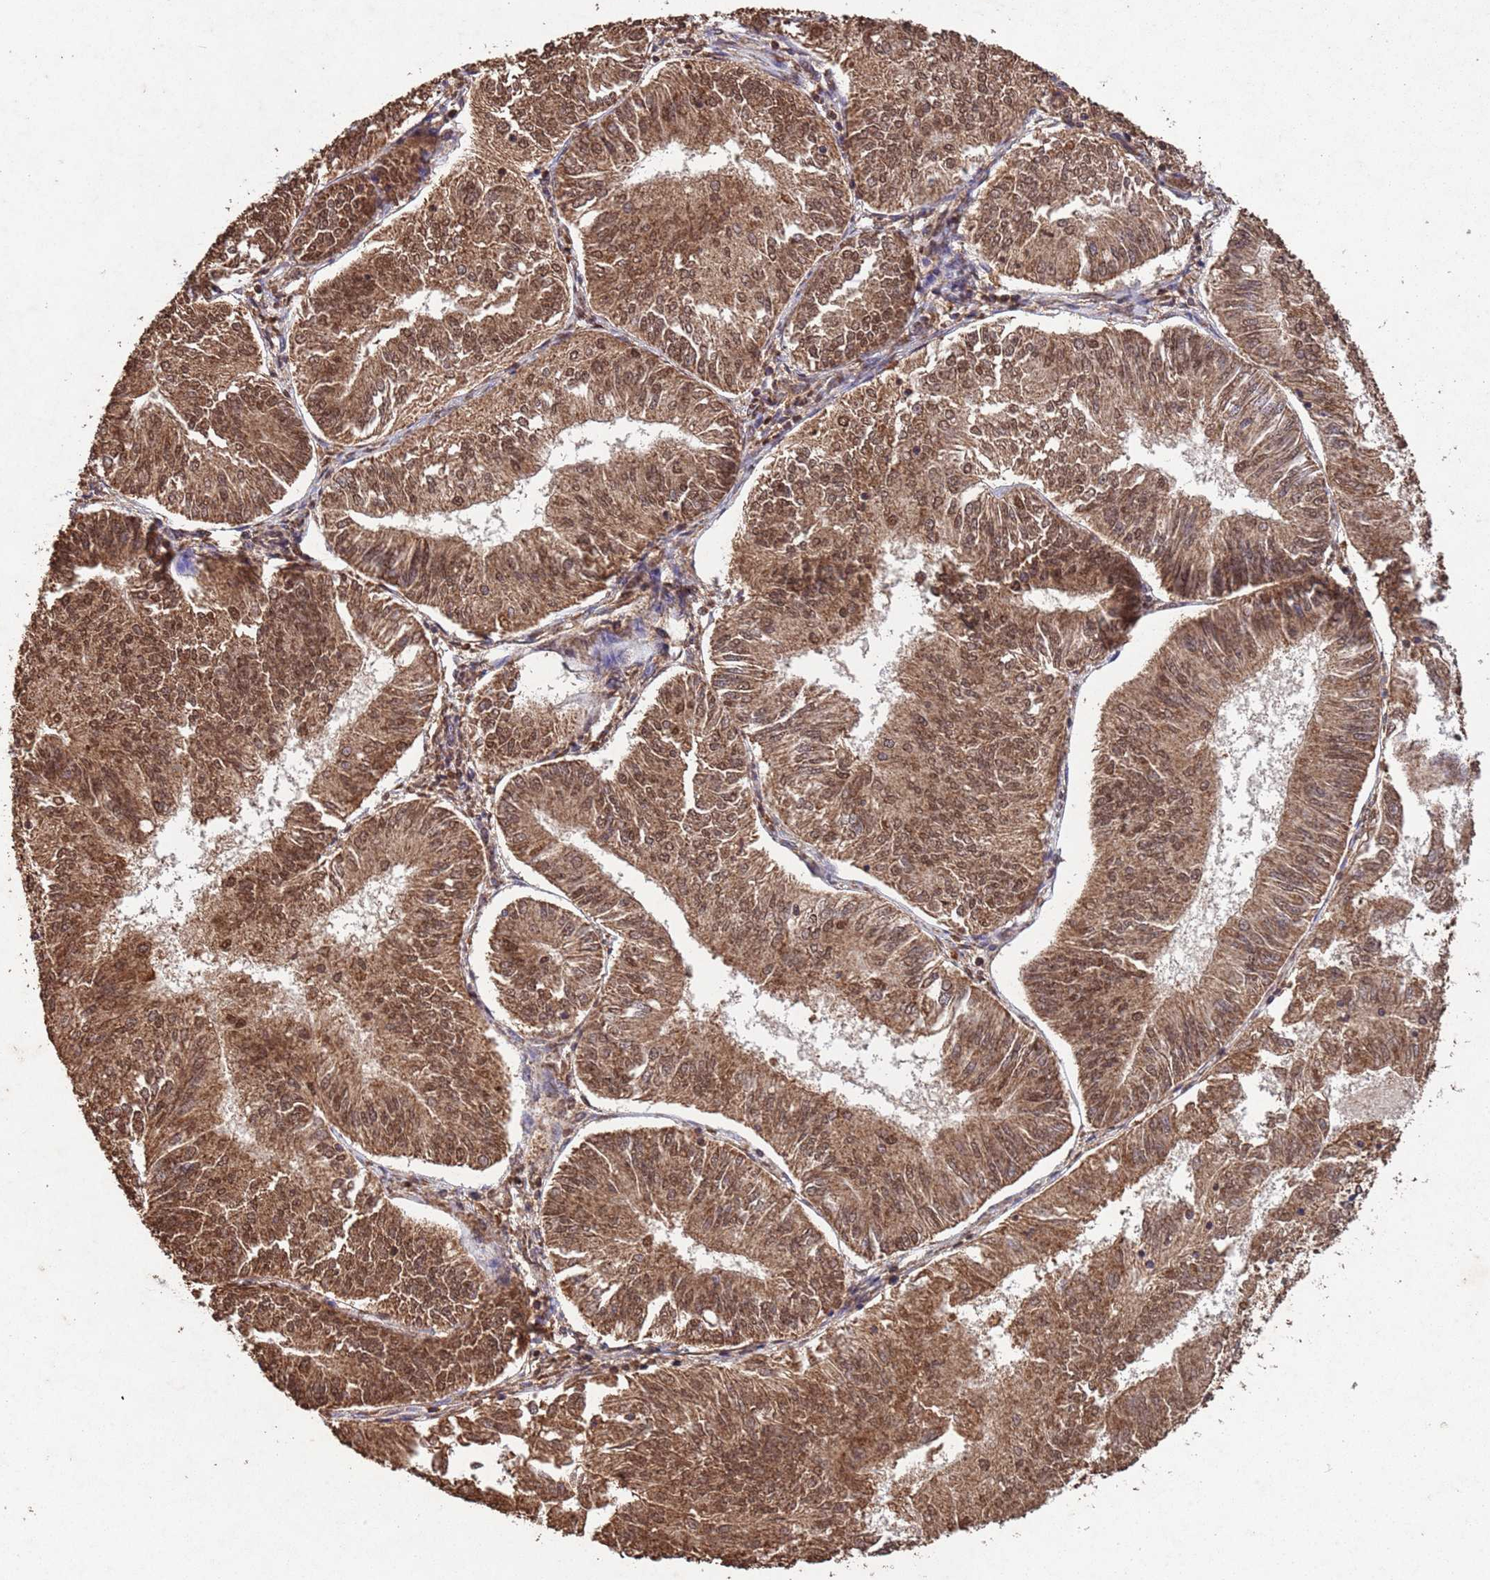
{"staining": {"intensity": "moderate", "quantity": ">75%", "location": "cytoplasmic/membranous,nuclear"}, "tissue": "endometrial cancer", "cell_type": "Tumor cells", "image_type": "cancer", "snomed": [{"axis": "morphology", "description": "Adenocarcinoma, NOS"}, {"axis": "topography", "description": "Endometrium"}], "caption": "IHC histopathology image of neoplastic tissue: endometrial cancer stained using immunohistochemistry exhibits medium levels of moderate protein expression localized specifically in the cytoplasmic/membranous and nuclear of tumor cells, appearing as a cytoplasmic/membranous and nuclear brown color.", "gene": "HDAC10", "patient": {"sex": "female", "age": 58}}